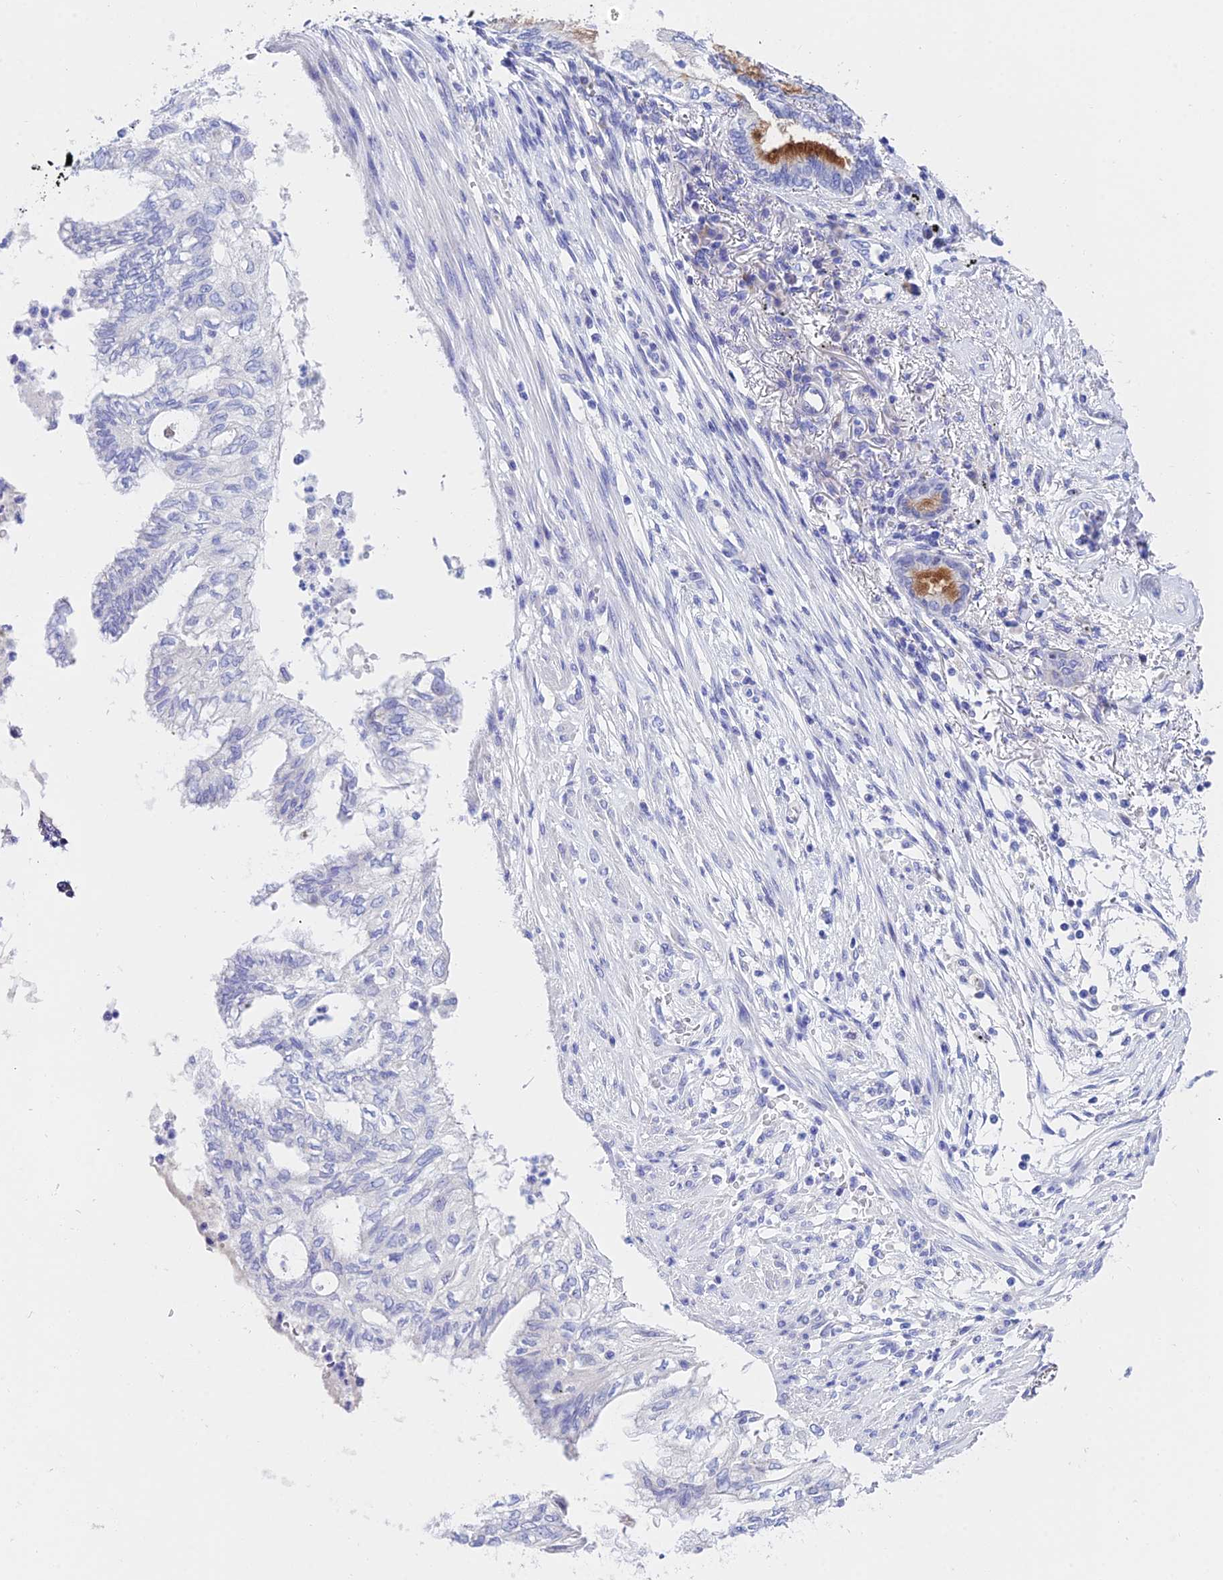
{"staining": {"intensity": "negative", "quantity": "none", "location": "none"}, "tissue": "lung cancer", "cell_type": "Tumor cells", "image_type": "cancer", "snomed": [{"axis": "morphology", "description": "Adenocarcinoma, NOS"}, {"axis": "topography", "description": "Lung"}], "caption": "An image of human adenocarcinoma (lung) is negative for staining in tumor cells.", "gene": "CEP41", "patient": {"sex": "female", "age": 70}}